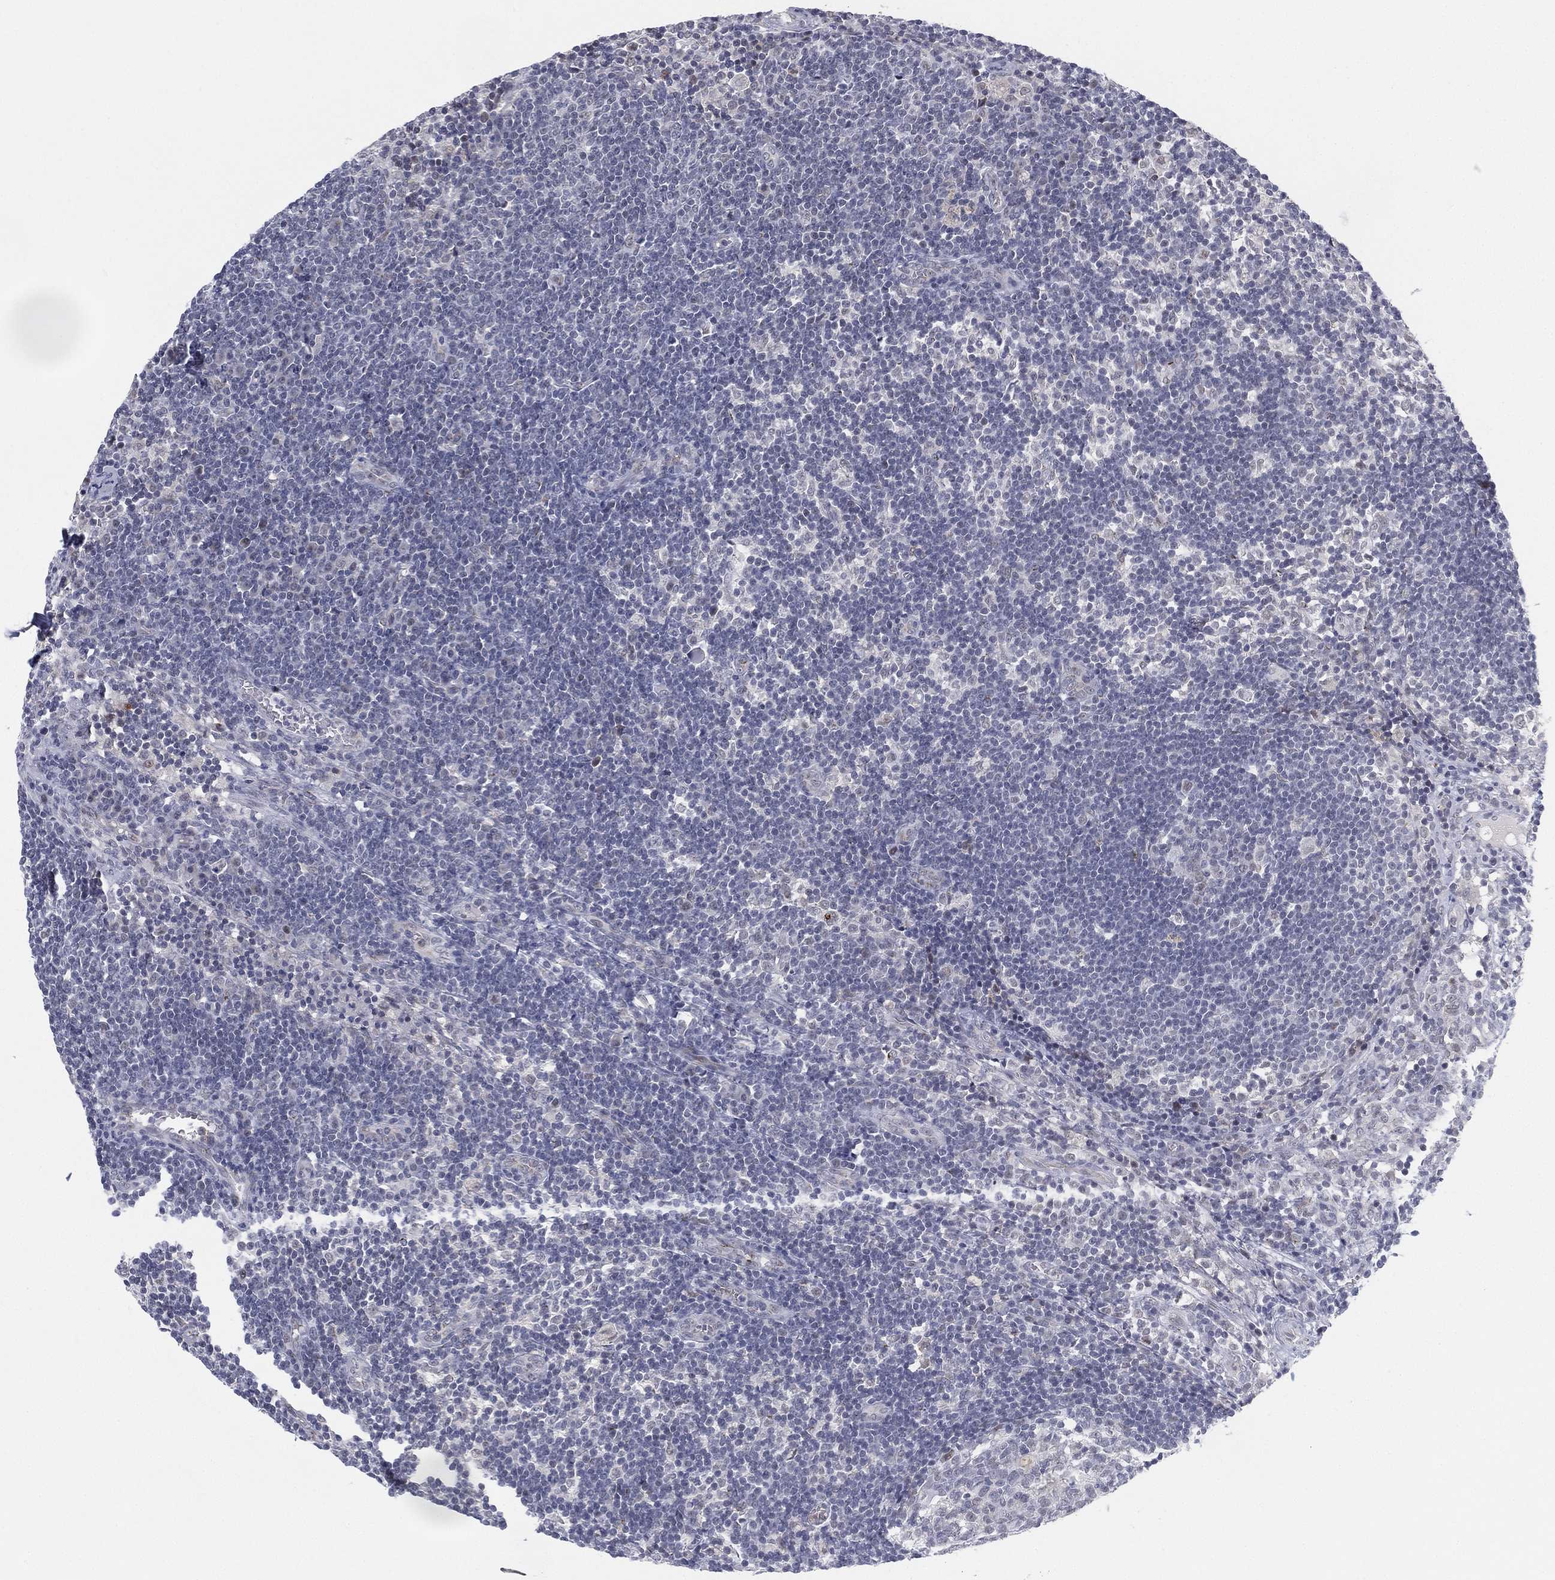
{"staining": {"intensity": "negative", "quantity": "none", "location": "none"}, "tissue": "lymph node", "cell_type": "Germinal center cells", "image_type": "normal", "snomed": [{"axis": "morphology", "description": "Normal tissue, NOS"}, {"axis": "morphology", "description": "Adenocarcinoma, NOS"}, {"axis": "topography", "description": "Lymph node"}, {"axis": "topography", "description": "Pancreas"}], "caption": "This is a image of immunohistochemistry staining of unremarkable lymph node, which shows no positivity in germinal center cells.", "gene": "CD177", "patient": {"sex": "female", "age": 58}}